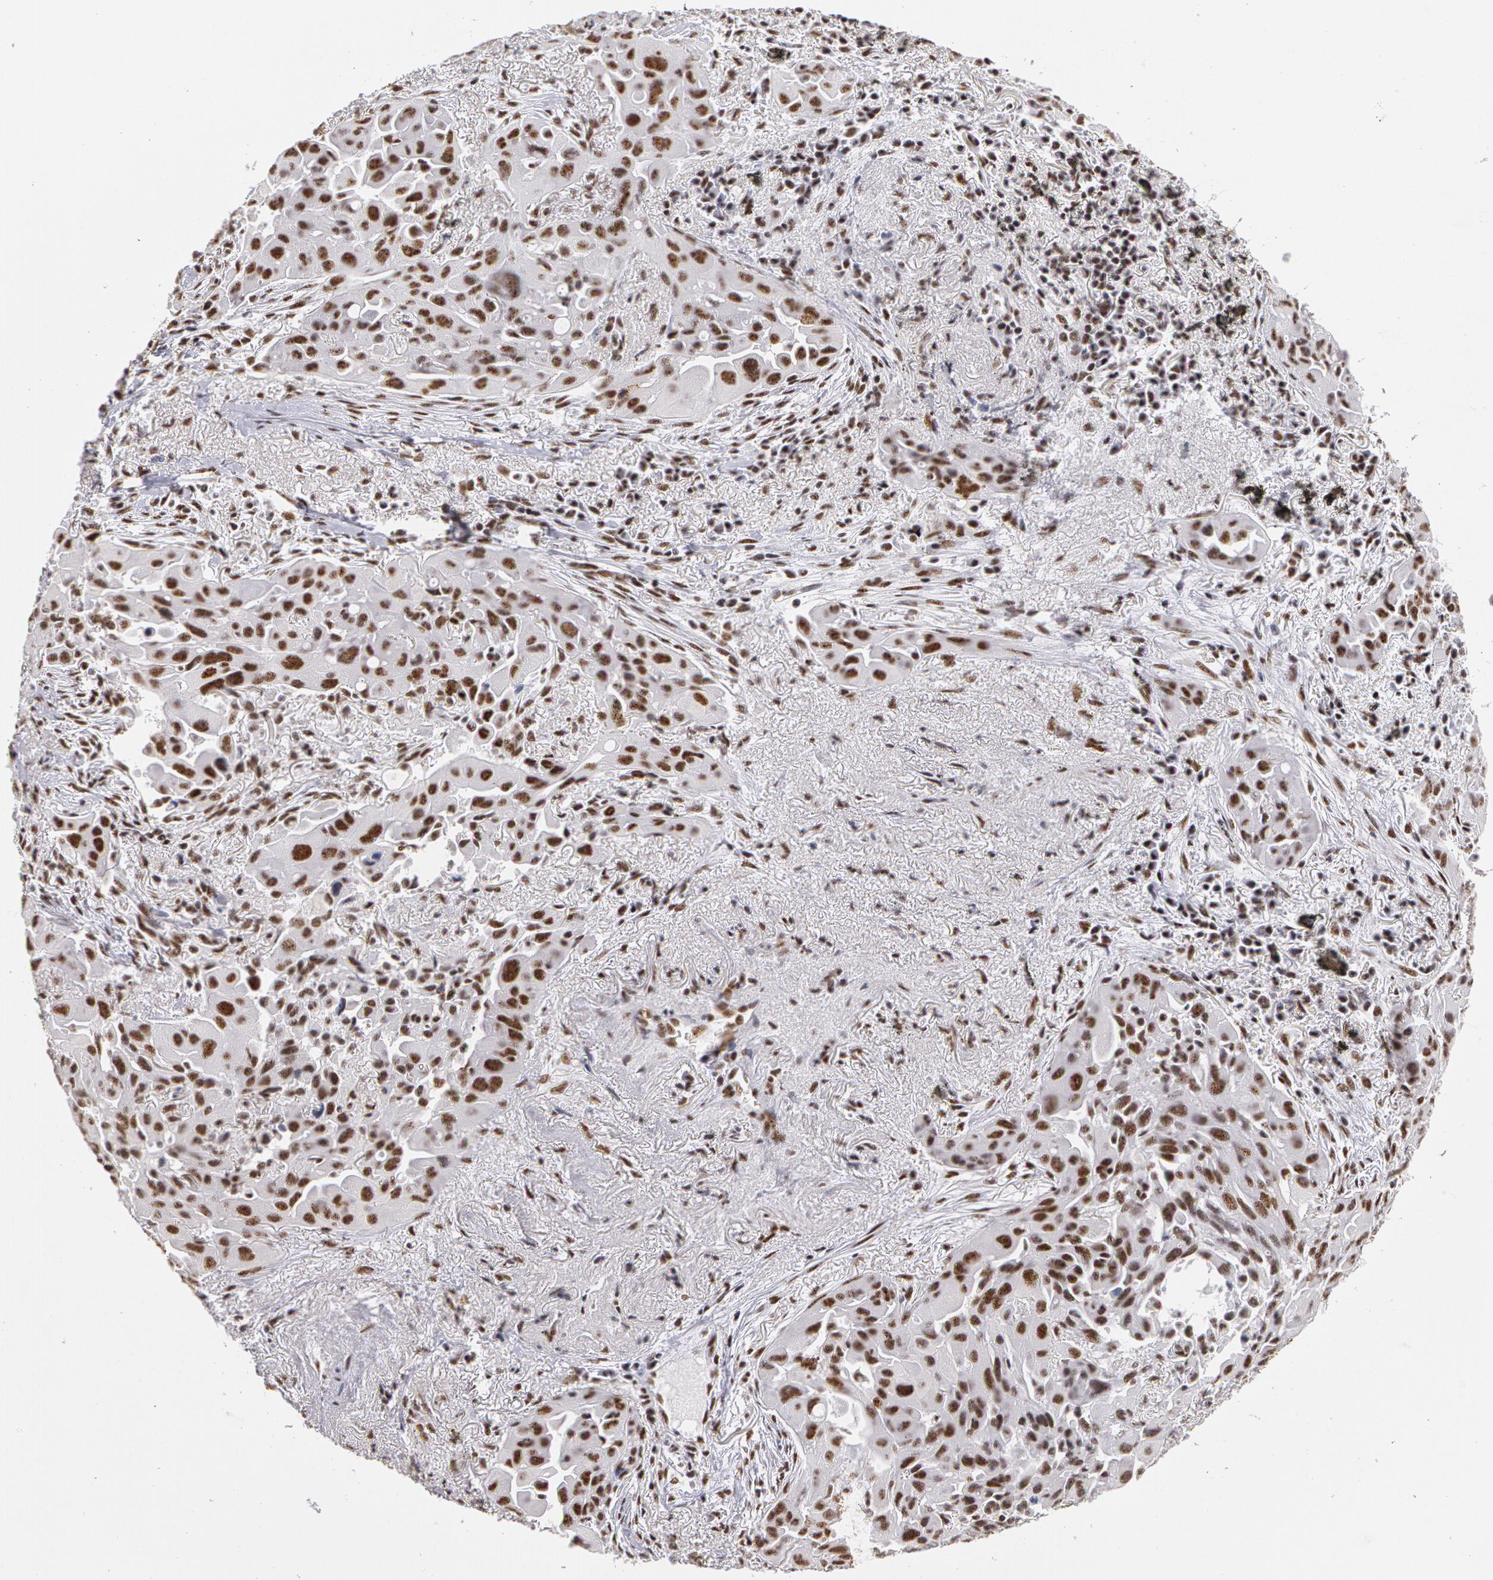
{"staining": {"intensity": "strong", "quantity": ">75%", "location": "nuclear"}, "tissue": "lung cancer", "cell_type": "Tumor cells", "image_type": "cancer", "snomed": [{"axis": "morphology", "description": "Adenocarcinoma, NOS"}, {"axis": "topography", "description": "Lung"}], "caption": "High-magnification brightfield microscopy of adenocarcinoma (lung) stained with DAB (3,3'-diaminobenzidine) (brown) and counterstained with hematoxylin (blue). tumor cells exhibit strong nuclear positivity is present in about>75% of cells. The staining is performed using DAB (3,3'-diaminobenzidine) brown chromogen to label protein expression. The nuclei are counter-stained blue using hematoxylin.", "gene": "PNN", "patient": {"sex": "male", "age": 68}}